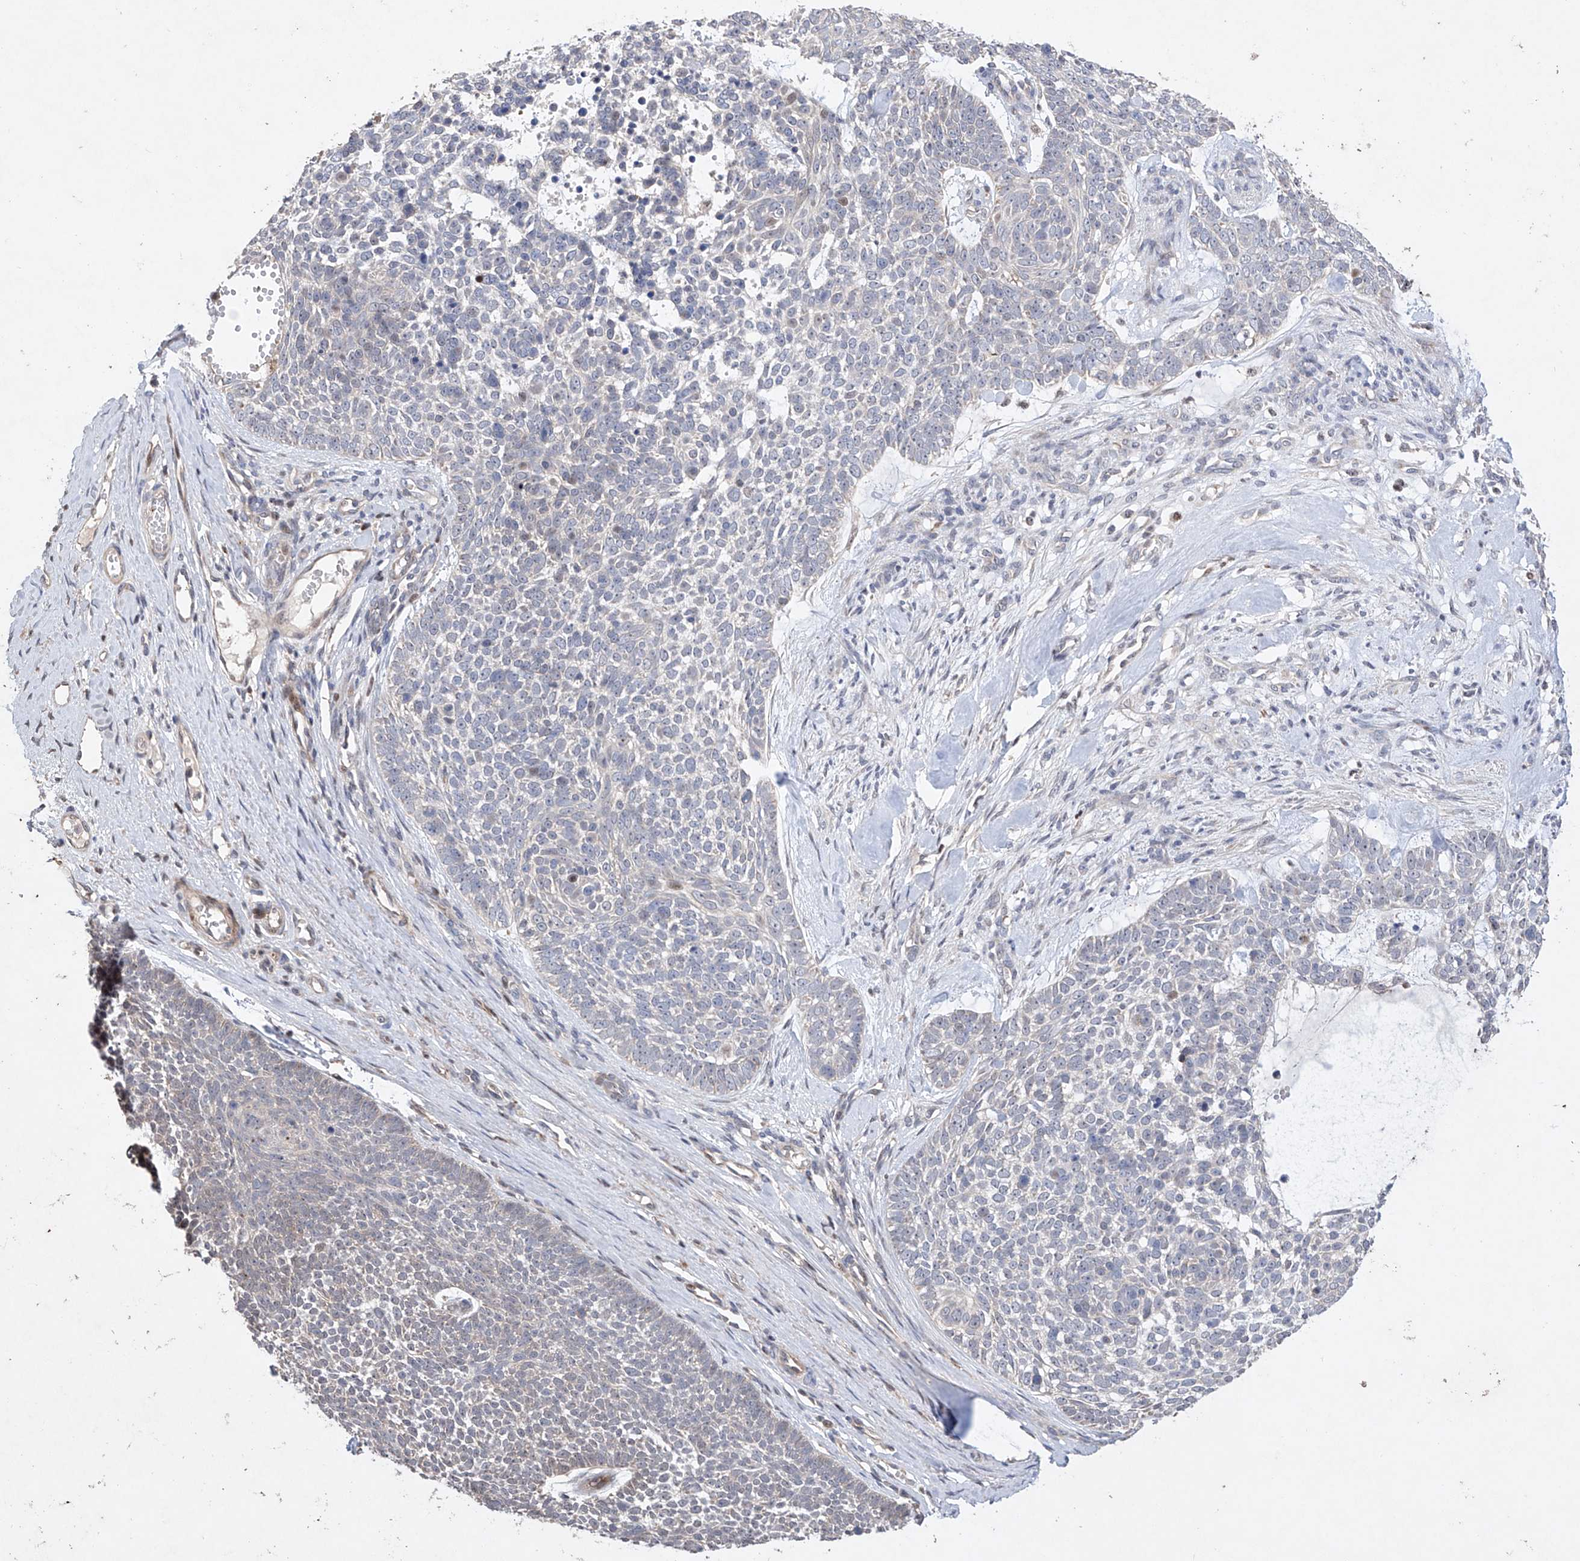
{"staining": {"intensity": "negative", "quantity": "none", "location": "none"}, "tissue": "skin cancer", "cell_type": "Tumor cells", "image_type": "cancer", "snomed": [{"axis": "morphology", "description": "Basal cell carcinoma"}, {"axis": "topography", "description": "Skin"}], "caption": "The histopathology image exhibits no significant positivity in tumor cells of basal cell carcinoma (skin).", "gene": "AFG1L", "patient": {"sex": "female", "age": 81}}